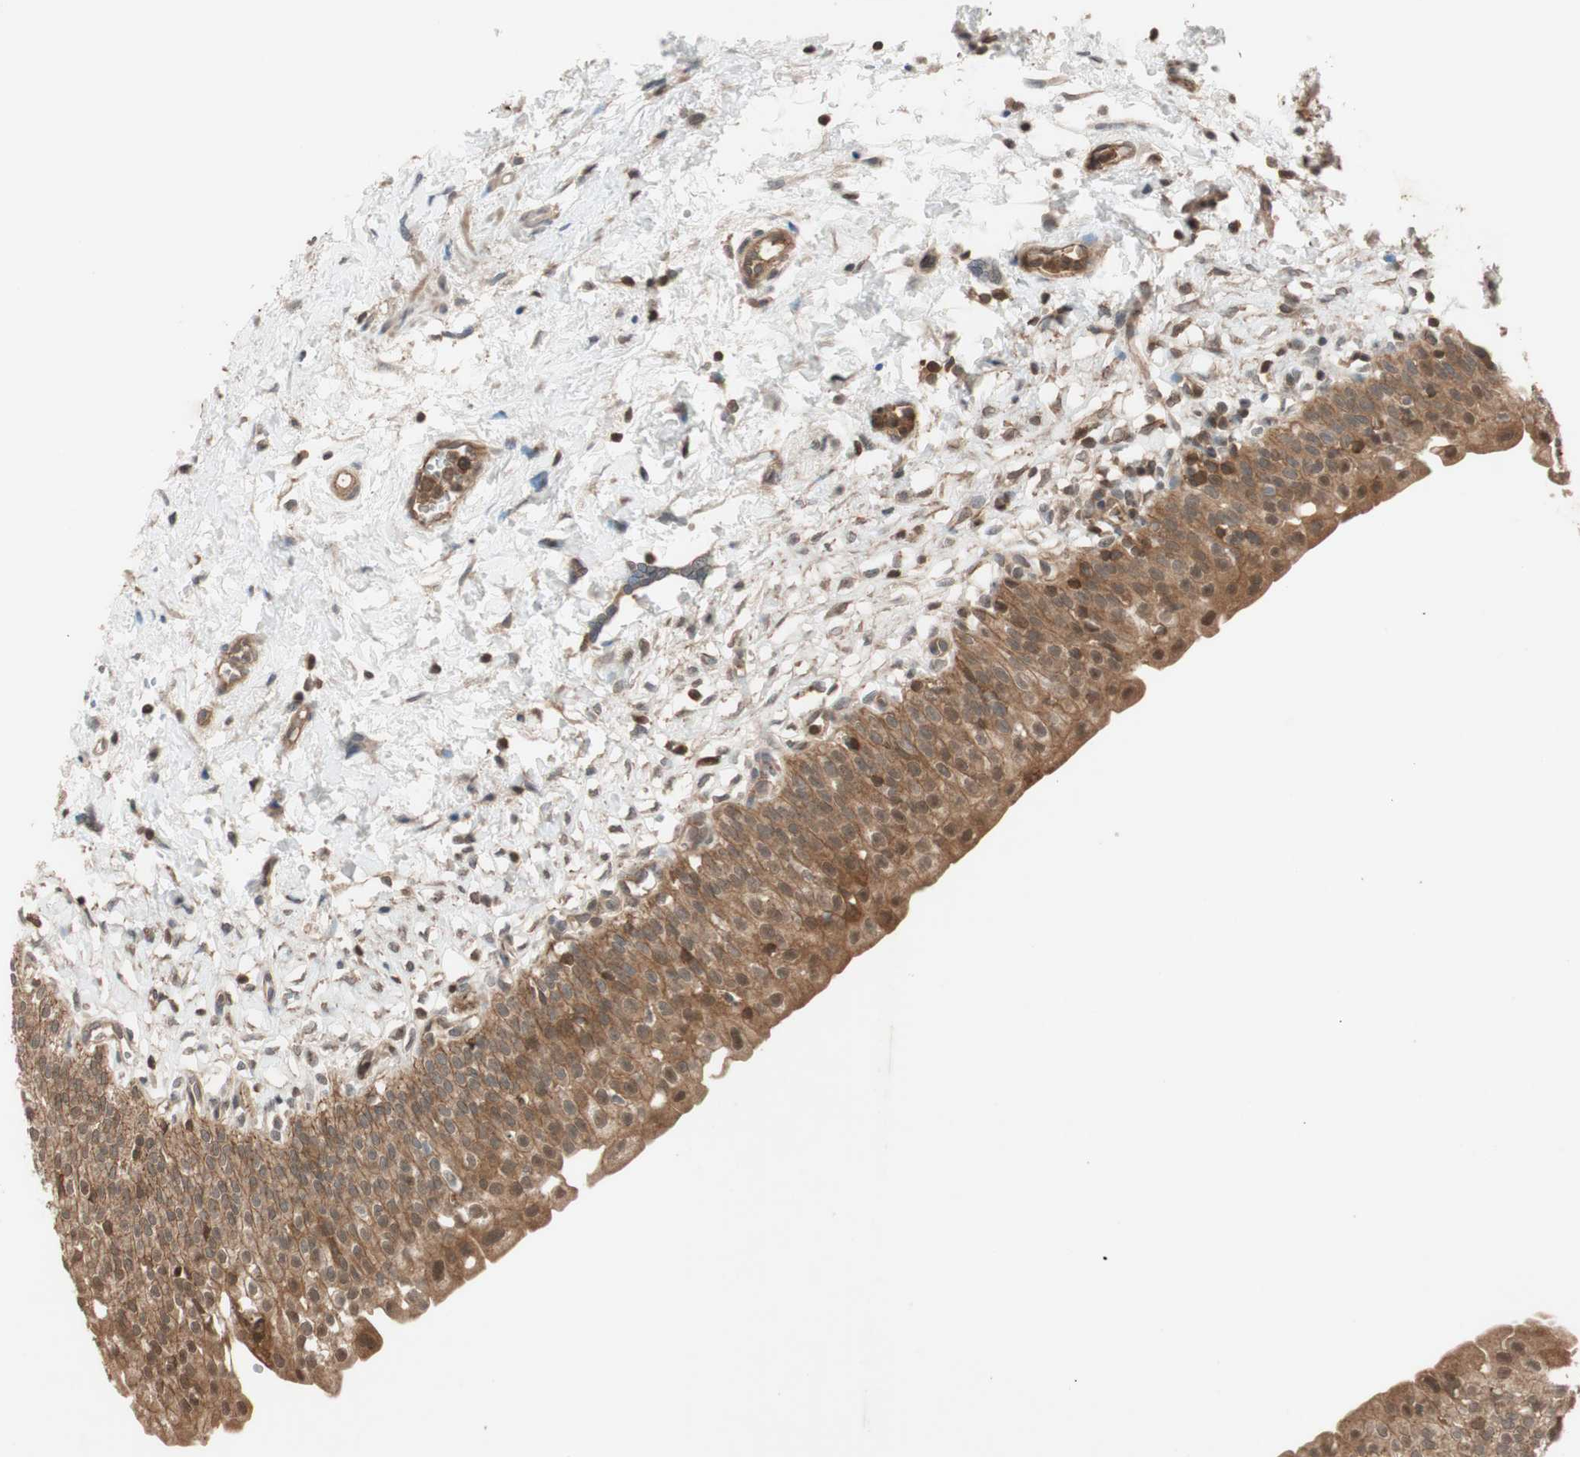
{"staining": {"intensity": "moderate", "quantity": ">75%", "location": "cytoplasmic/membranous,nuclear"}, "tissue": "urinary bladder", "cell_type": "Urothelial cells", "image_type": "normal", "snomed": [{"axis": "morphology", "description": "Normal tissue, NOS"}, {"axis": "topography", "description": "Urinary bladder"}], "caption": "Approximately >75% of urothelial cells in normal urinary bladder demonstrate moderate cytoplasmic/membranous,nuclear protein positivity as visualized by brown immunohistochemical staining.", "gene": "EPHA8", "patient": {"sex": "male", "age": 55}}